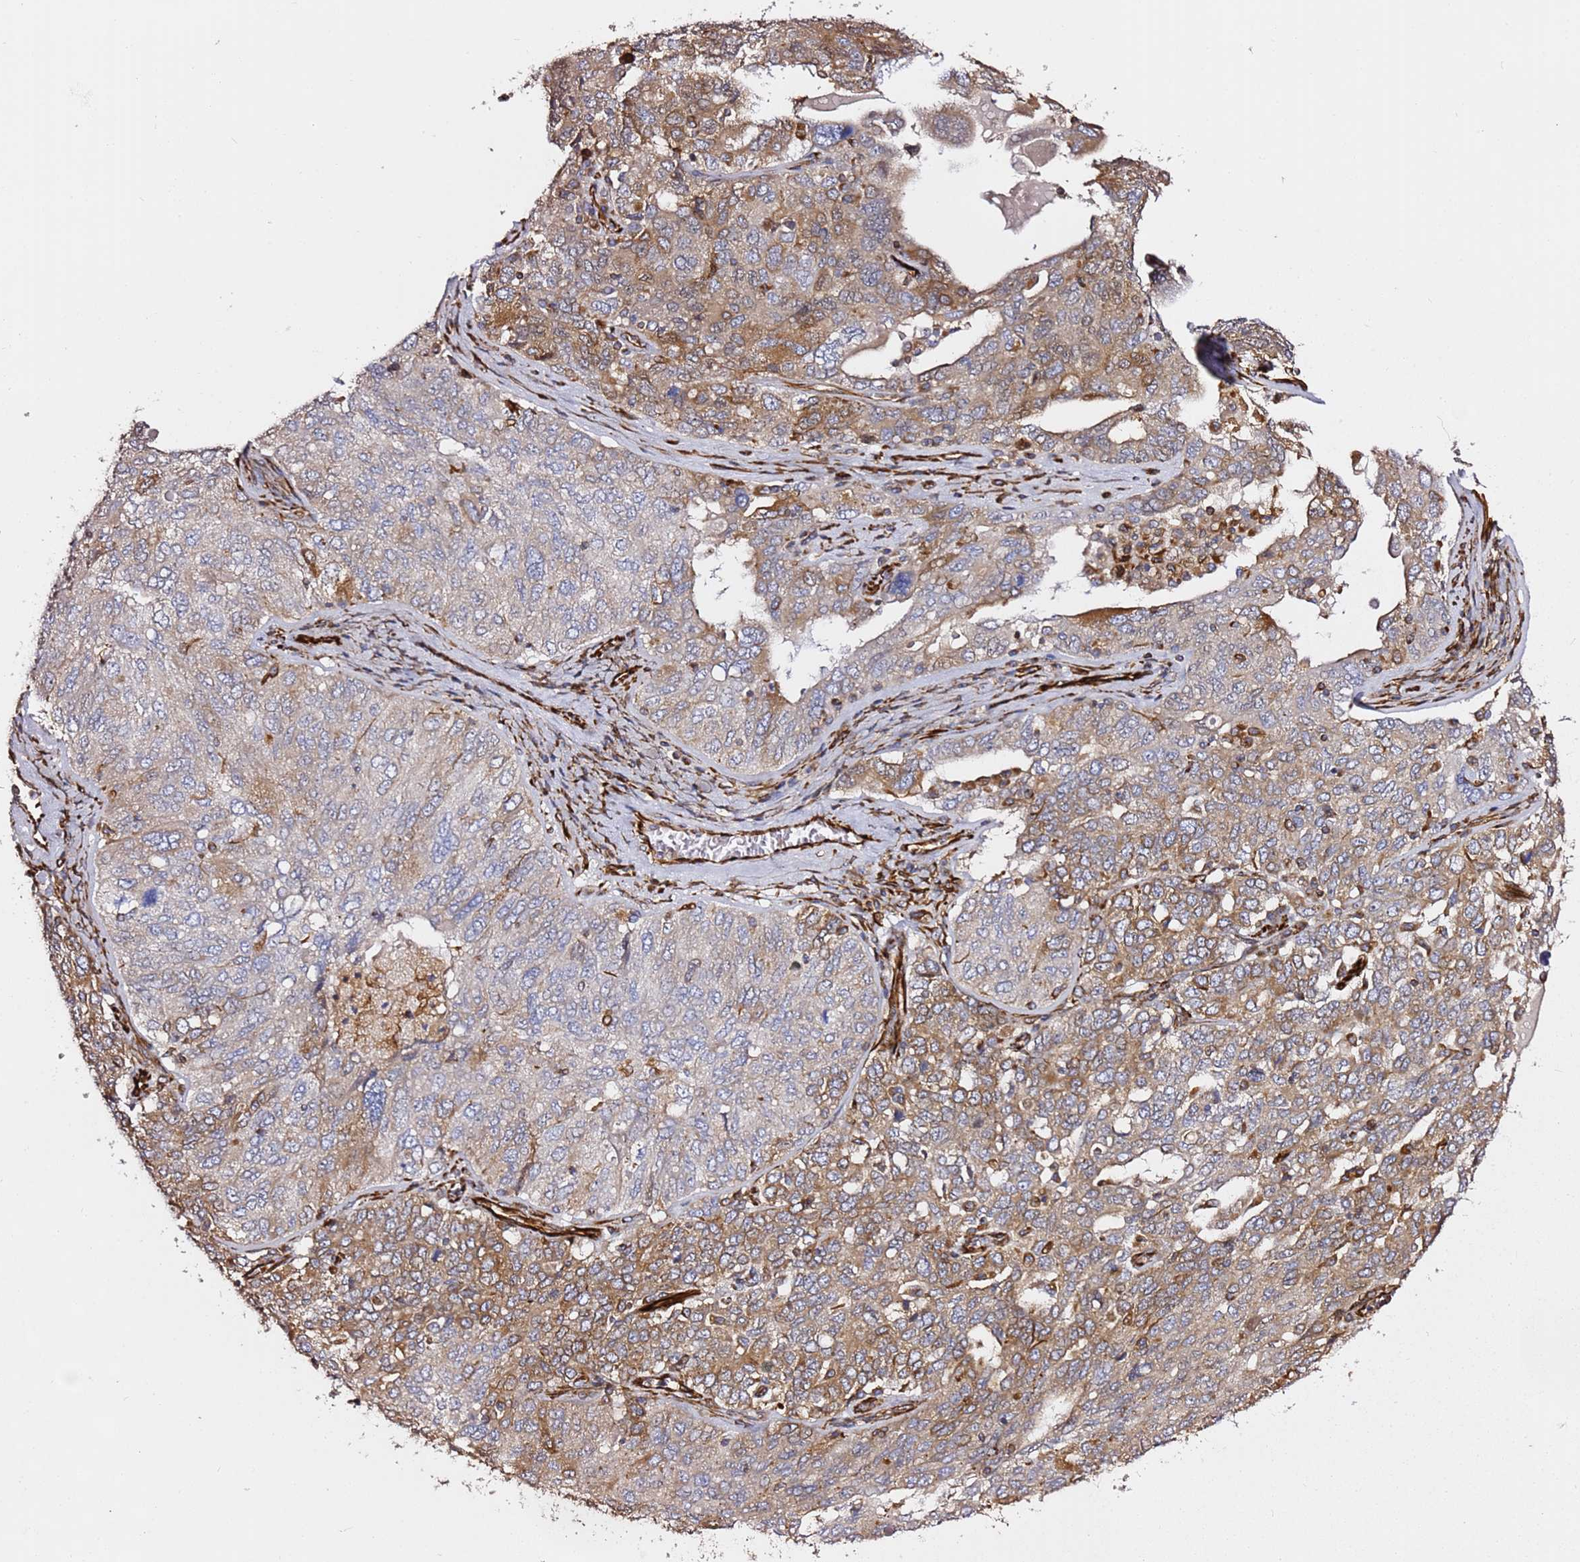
{"staining": {"intensity": "moderate", "quantity": "25%-75%", "location": "cytoplasmic/membranous"}, "tissue": "ovarian cancer", "cell_type": "Tumor cells", "image_type": "cancer", "snomed": [{"axis": "morphology", "description": "Carcinoma, endometroid"}, {"axis": "topography", "description": "Ovary"}], "caption": "A medium amount of moderate cytoplasmic/membranous expression is present in about 25%-75% of tumor cells in ovarian endometroid carcinoma tissue. Using DAB (brown) and hematoxylin (blue) stains, captured at high magnification using brightfield microscopy.", "gene": "MRGPRE", "patient": {"sex": "female", "age": 62}}